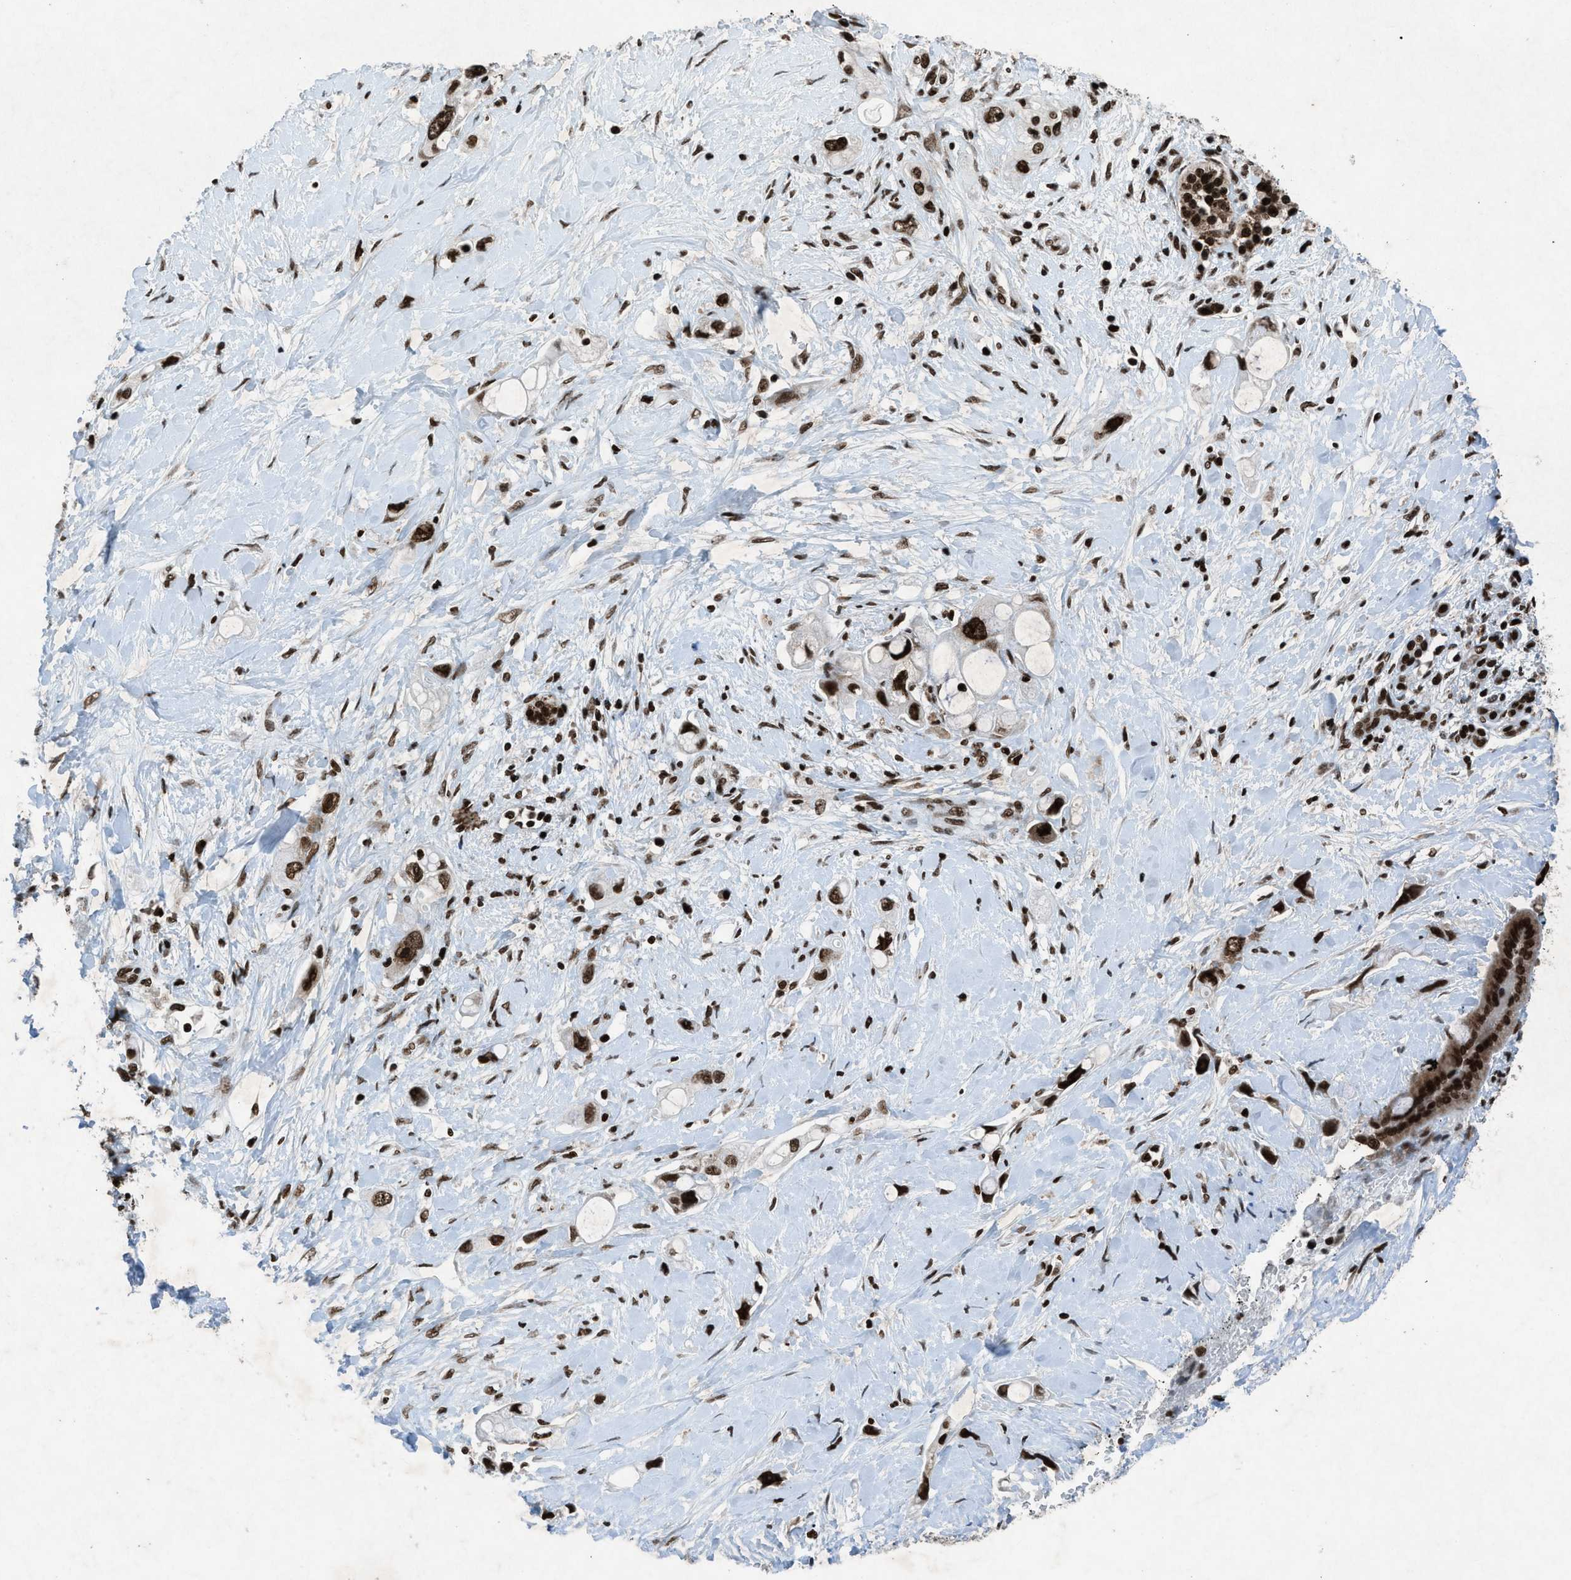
{"staining": {"intensity": "strong", "quantity": ">75%", "location": "nuclear"}, "tissue": "pancreatic cancer", "cell_type": "Tumor cells", "image_type": "cancer", "snomed": [{"axis": "morphology", "description": "Adenocarcinoma, NOS"}, {"axis": "topography", "description": "Pancreas"}], "caption": "Brown immunohistochemical staining in pancreatic adenocarcinoma shows strong nuclear staining in approximately >75% of tumor cells. (DAB (3,3'-diaminobenzidine) = brown stain, brightfield microscopy at high magnification).", "gene": "NXF1", "patient": {"sex": "female", "age": 56}}